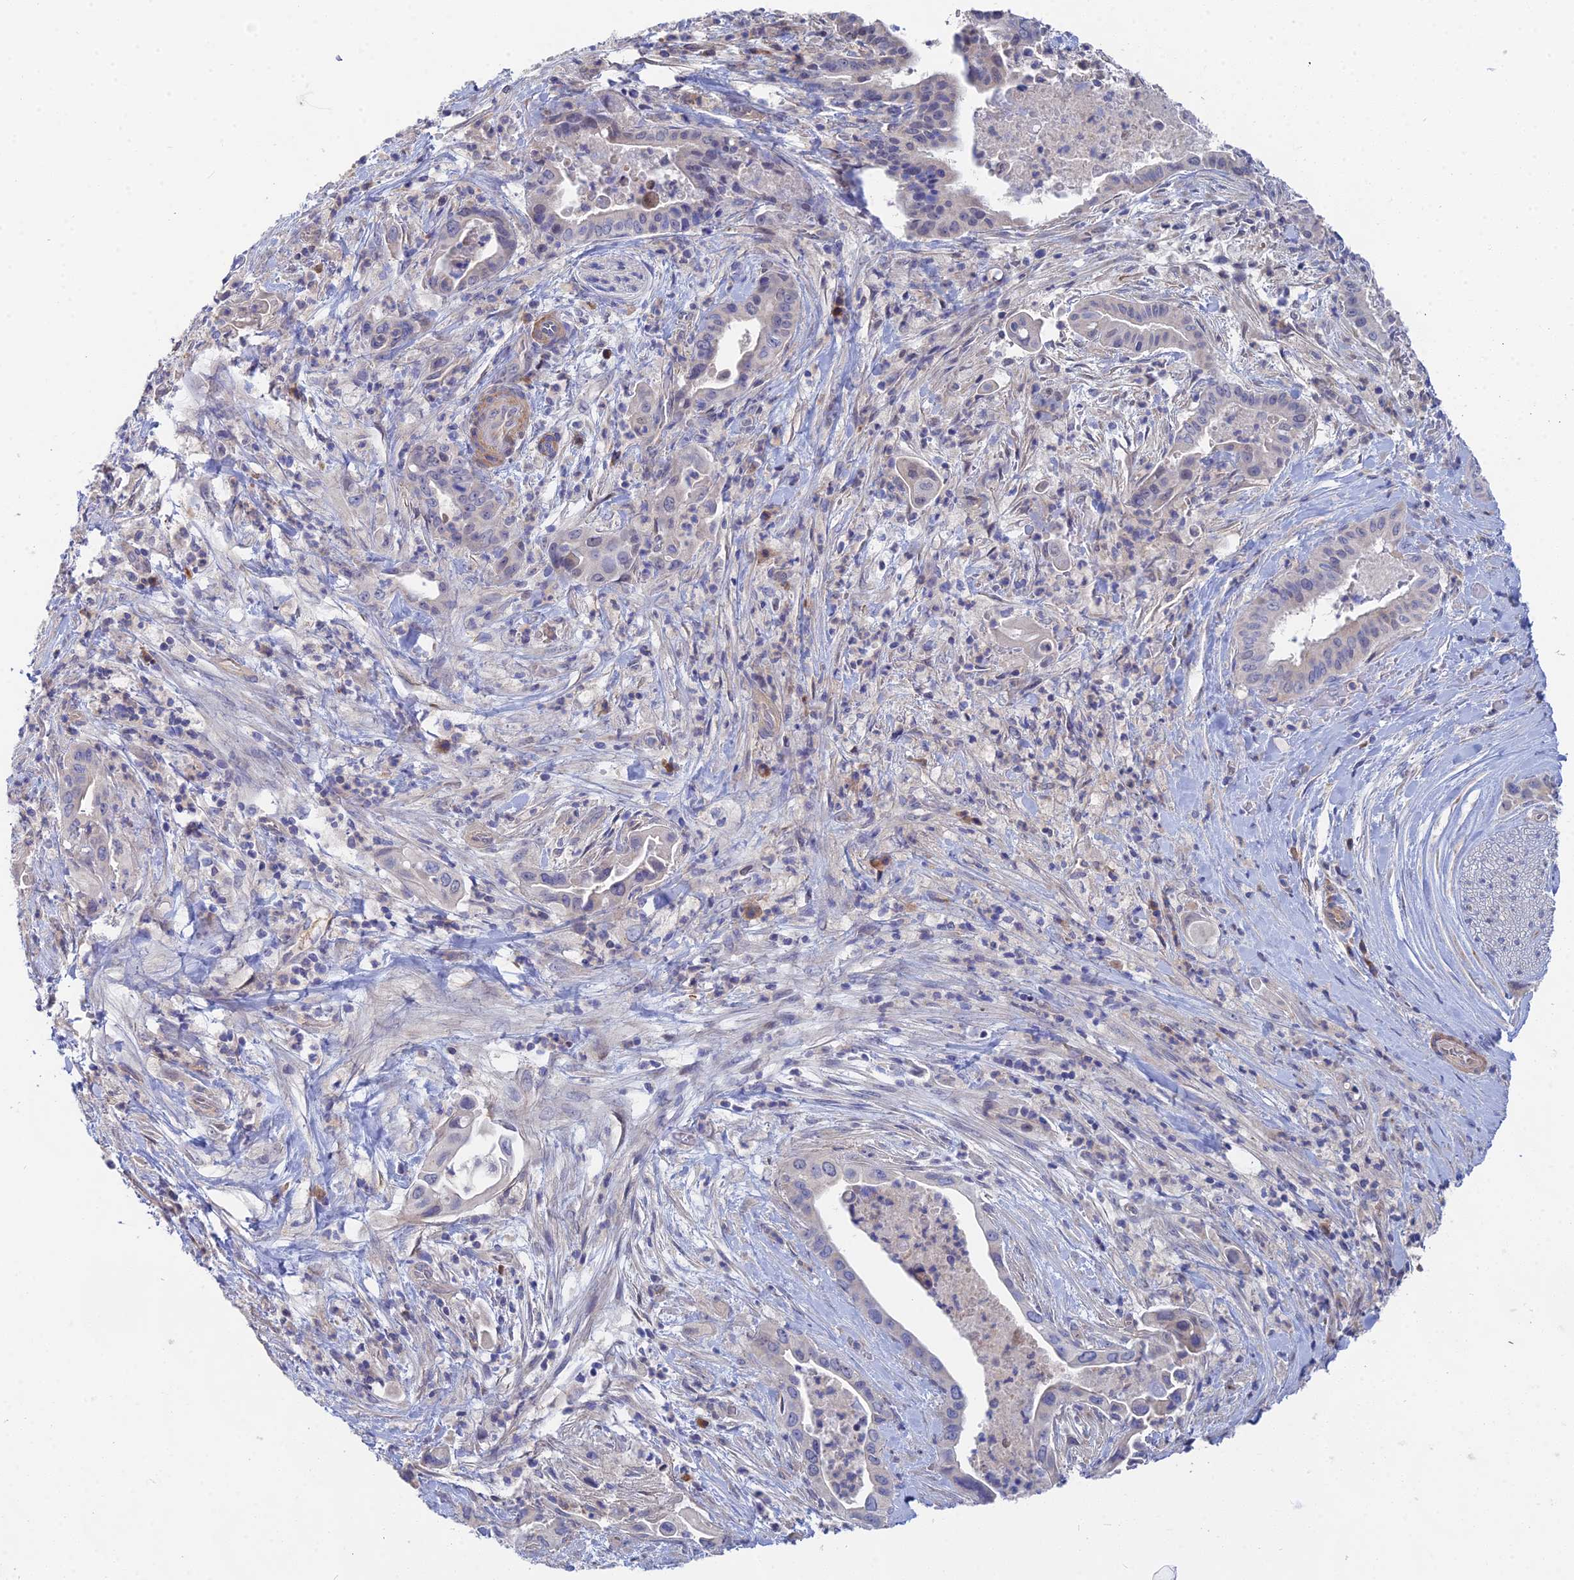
{"staining": {"intensity": "negative", "quantity": "none", "location": "none"}, "tissue": "pancreatic cancer", "cell_type": "Tumor cells", "image_type": "cancer", "snomed": [{"axis": "morphology", "description": "Adenocarcinoma, NOS"}, {"axis": "topography", "description": "Pancreas"}], "caption": "This photomicrograph is of pancreatic cancer (adenocarcinoma) stained with IHC to label a protein in brown with the nuclei are counter-stained blue. There is no staining in tumor cells.", "gene": "DNAH14", "patient": {"sex": "female", "age": 77}}